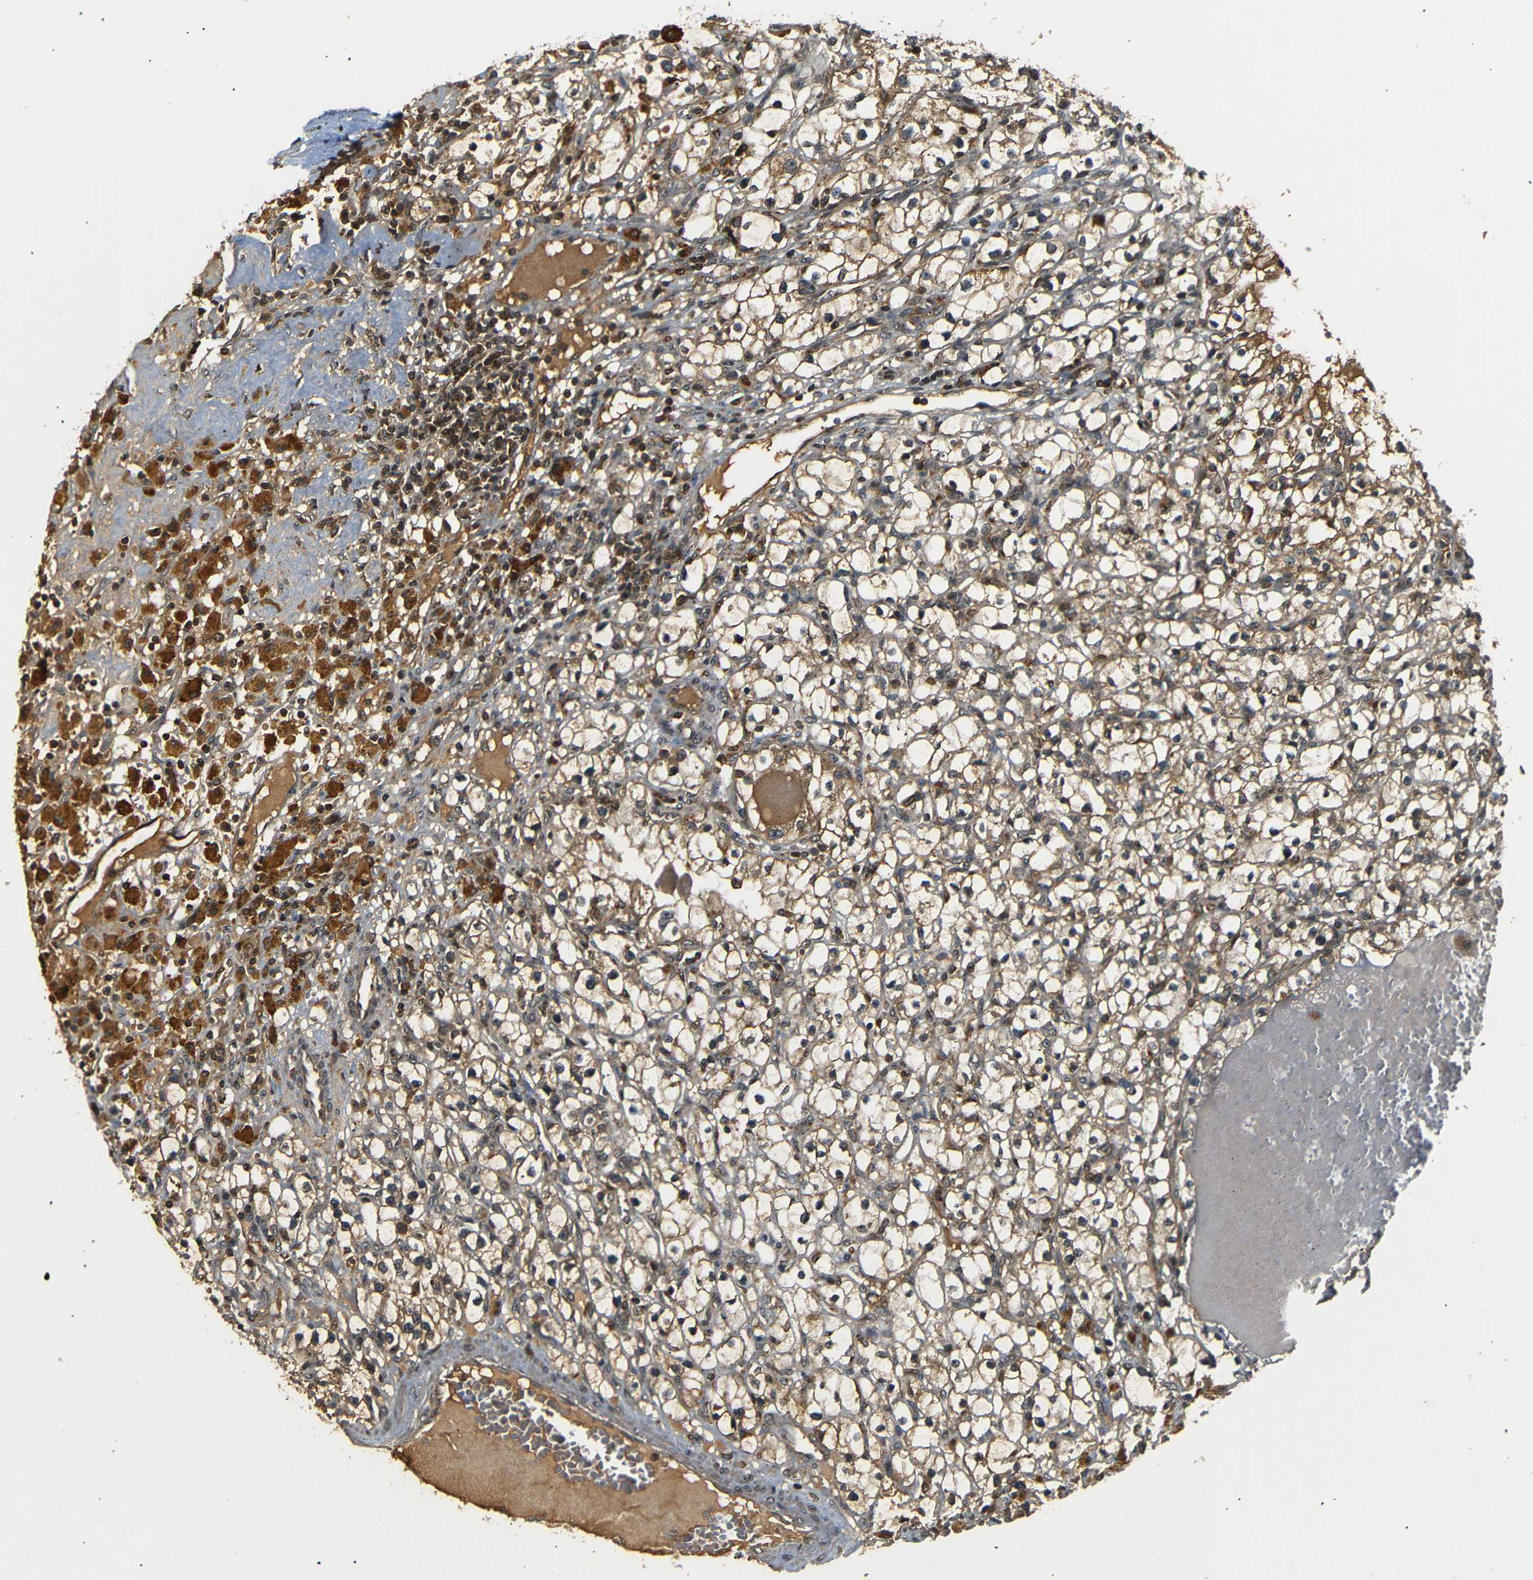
{"staining": {"intensity": "moderate", "quantity": ">75%", "location": "cytoplasmic/membranous"}, "tissue": "renal cancer", "cell_type": "Tumor cells", "image_type": "cancer", "snomed": [{"axis": "morphology", "description": "Adenocarcinoma, NOS"}, {"axis": "topography", "description": "Kidney"}], "caption": "Adenocarcinoma (renal) stained for a protein (brown) demonstrates moderate cytoplasmic/membranous positive positivity in approximately >75% of tumor cells.", "gene": "TANK", "patient": {"sex": "male", "age": 56}}